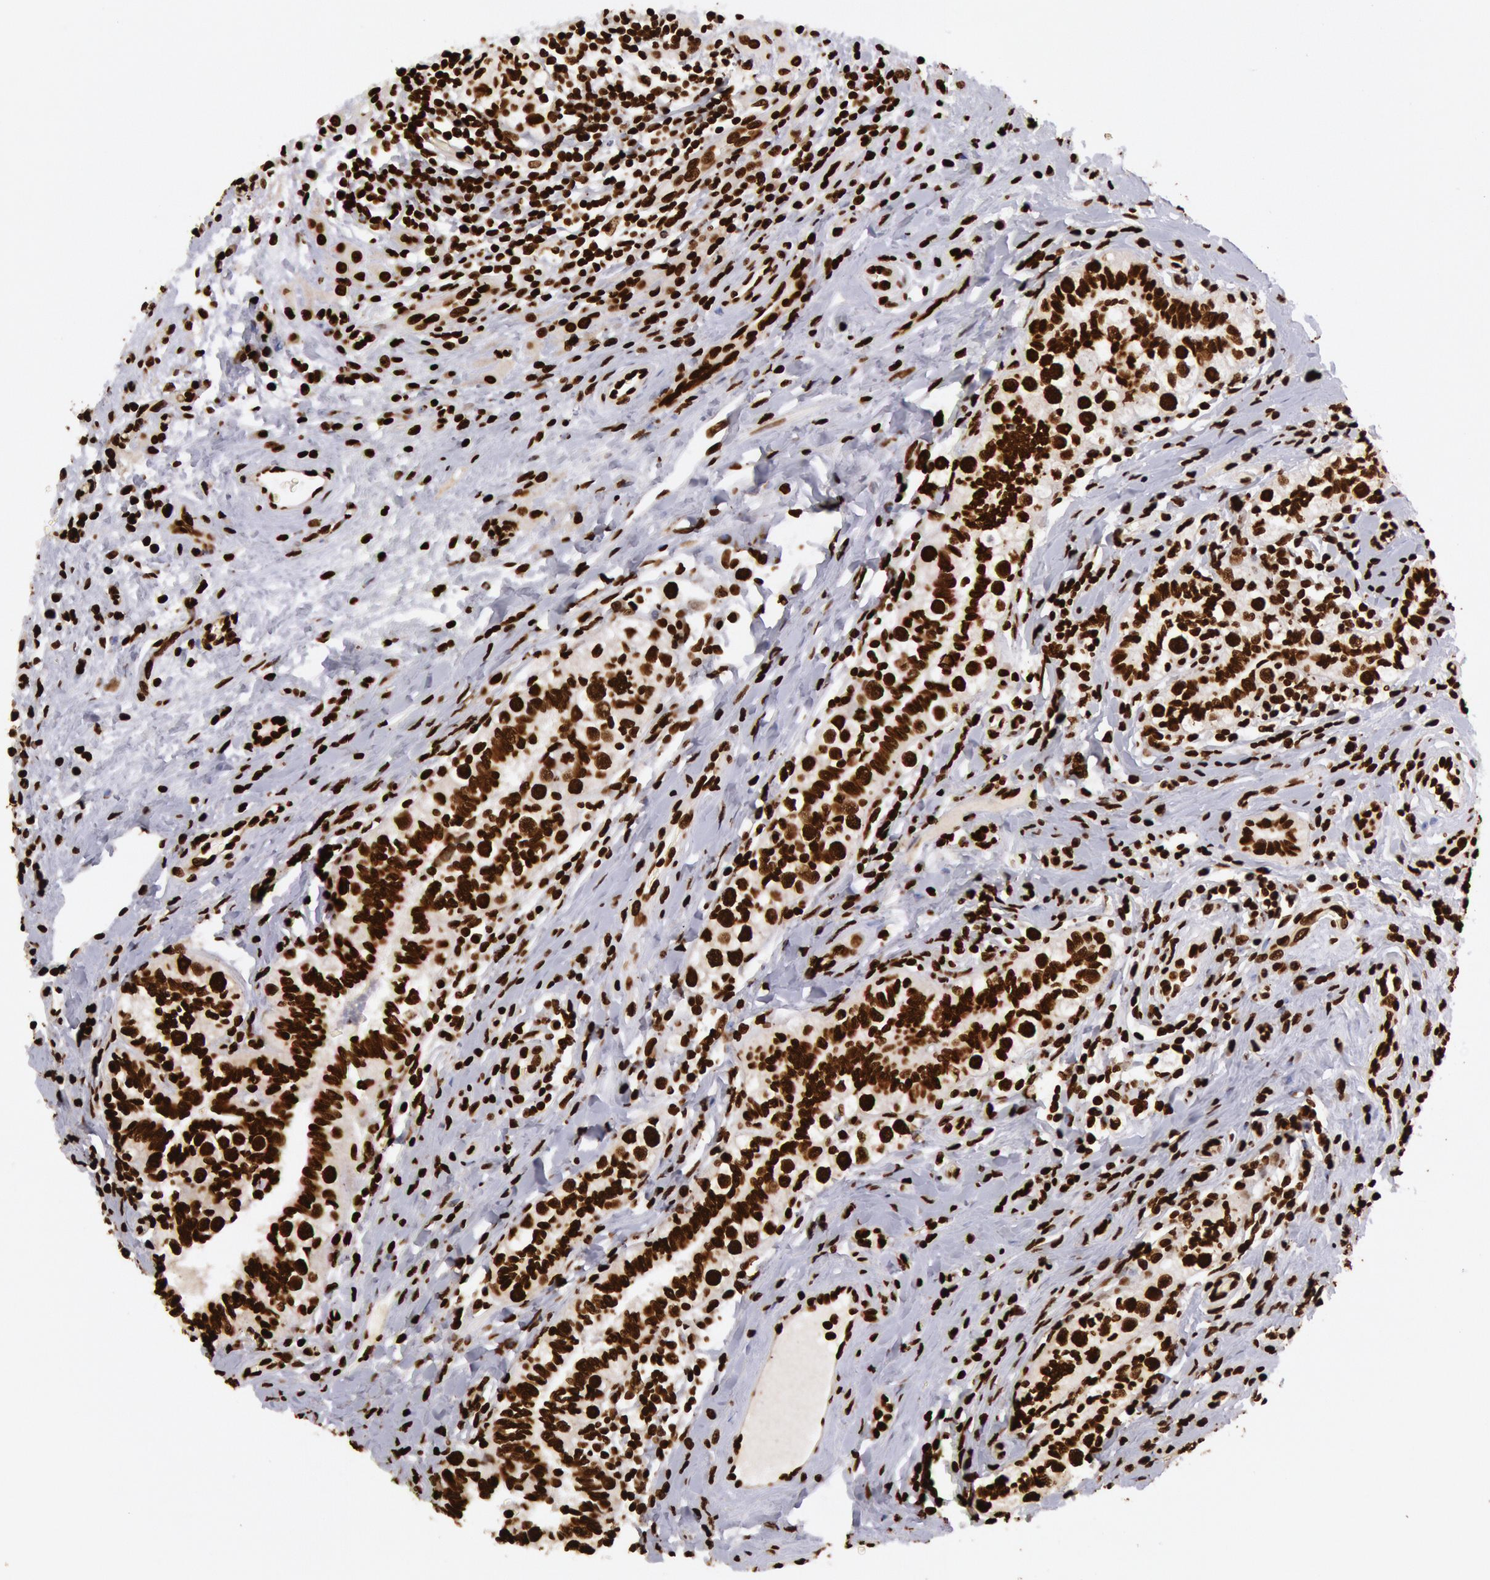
{"staining": {"intensity": "strong", "quantity": "25%-75%", "location": "nuclear"}, "tissue": "testis cancer", "cell_type": "Tumor cells", "image_type": "cancer", "snomed": [{"axis": "morphology", "description": "Seminoma, NOS"}, {"axis": "topography", "description": "Testis"}], "caption": "IHC histopathology image of human seminoma (testis) stained for a protein (brown), which reveals high levels of strong nuclear positivity in about 25%-75% of tumor cells.", "gene": "H3-4", "patient": {"sex": "male", "age": 32}}